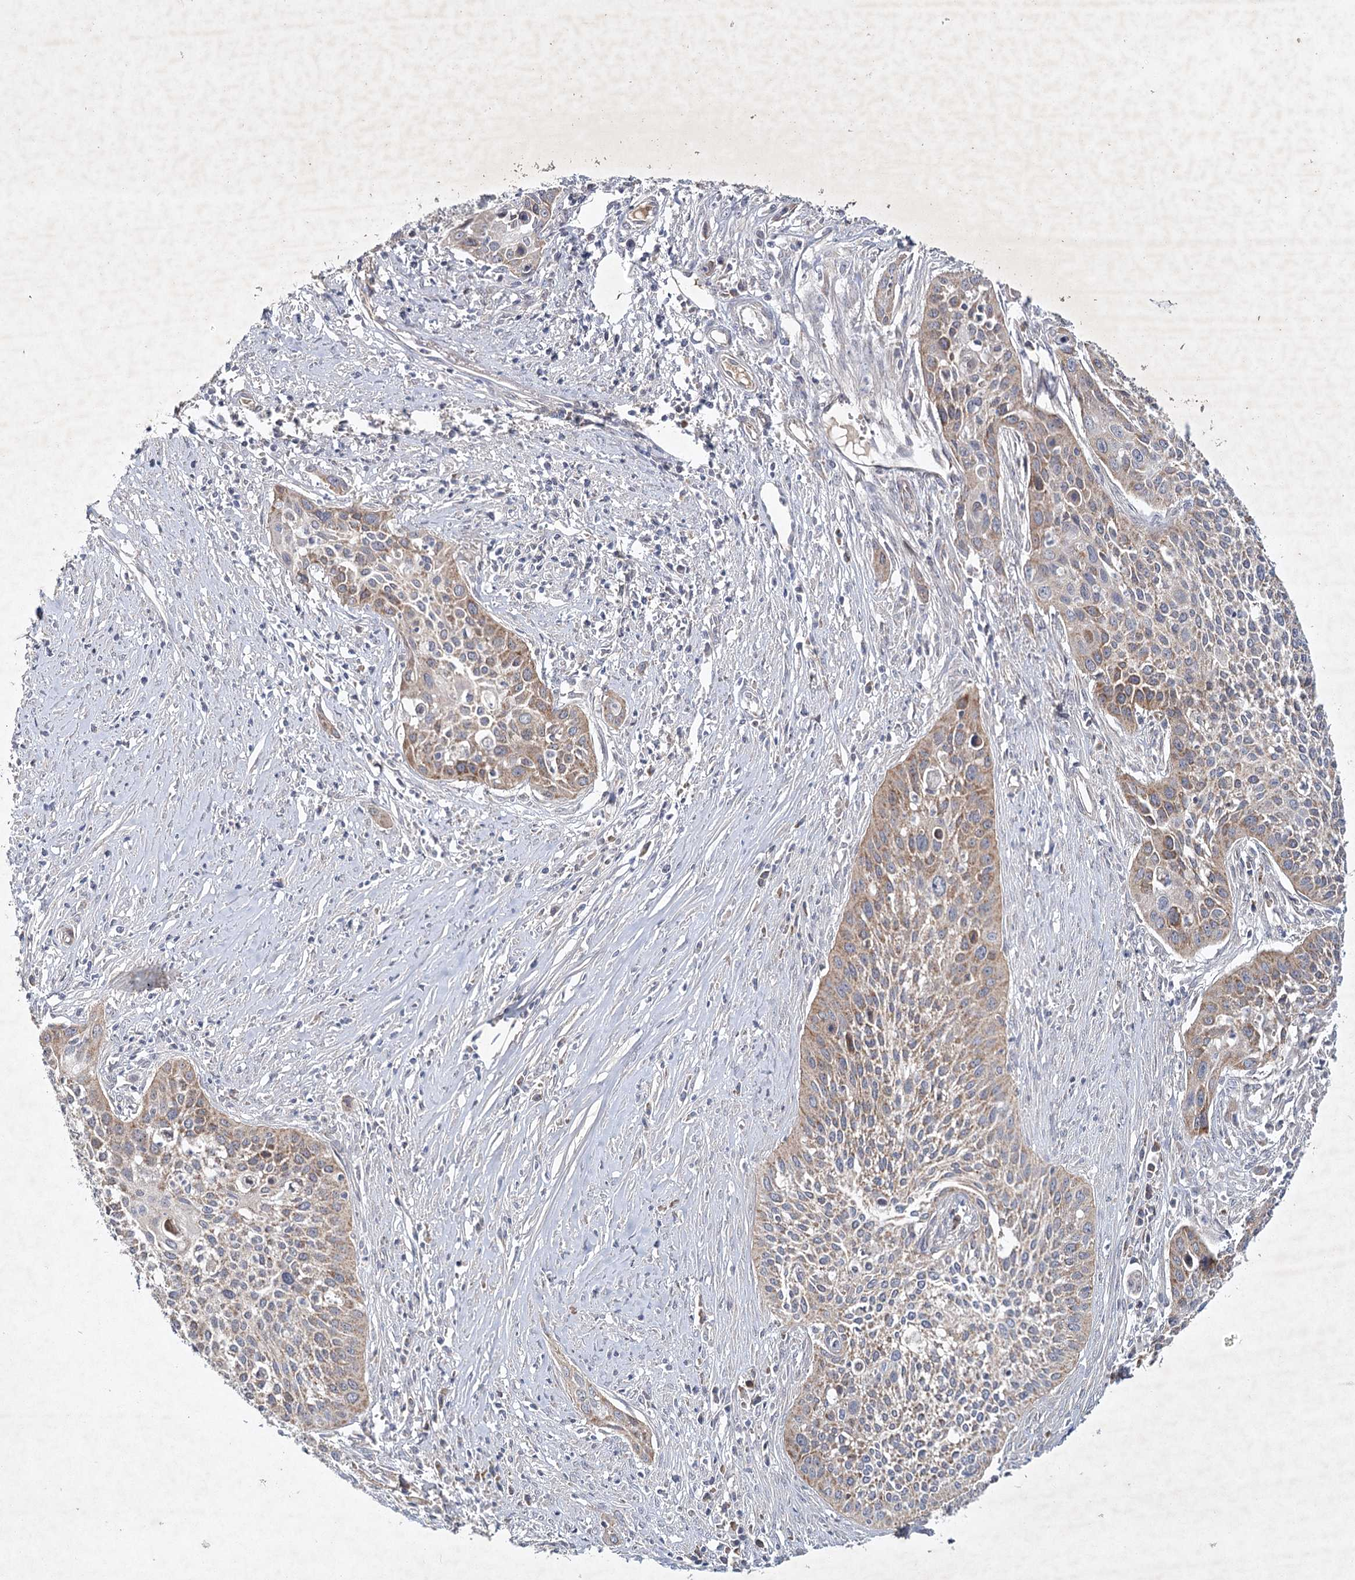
{"staining": {"intensity": "weak", "quantity": ">75%", "location": "cytoplasmic/membranous"}, "tissue": "cervical cancer", "cell_type": "Tumor cells", "image_type": "cancer", "snomed": [{"axis": "morphology", "description": "Squamous cell carcinoma, NOS"}, {"axis": "topography", "description": "Cervix"}], "caption": "High-magnification brightfield microscopy of cervical cancer stained with DAB (brown) and counterstained with hematoxylin (blue). tumor cells exhibit weak cytoplasmic/membranous positivity is present in approximately>75% of cells.", "gene": "MRPL44", "patient": {"sex": "female", "age": 34}}